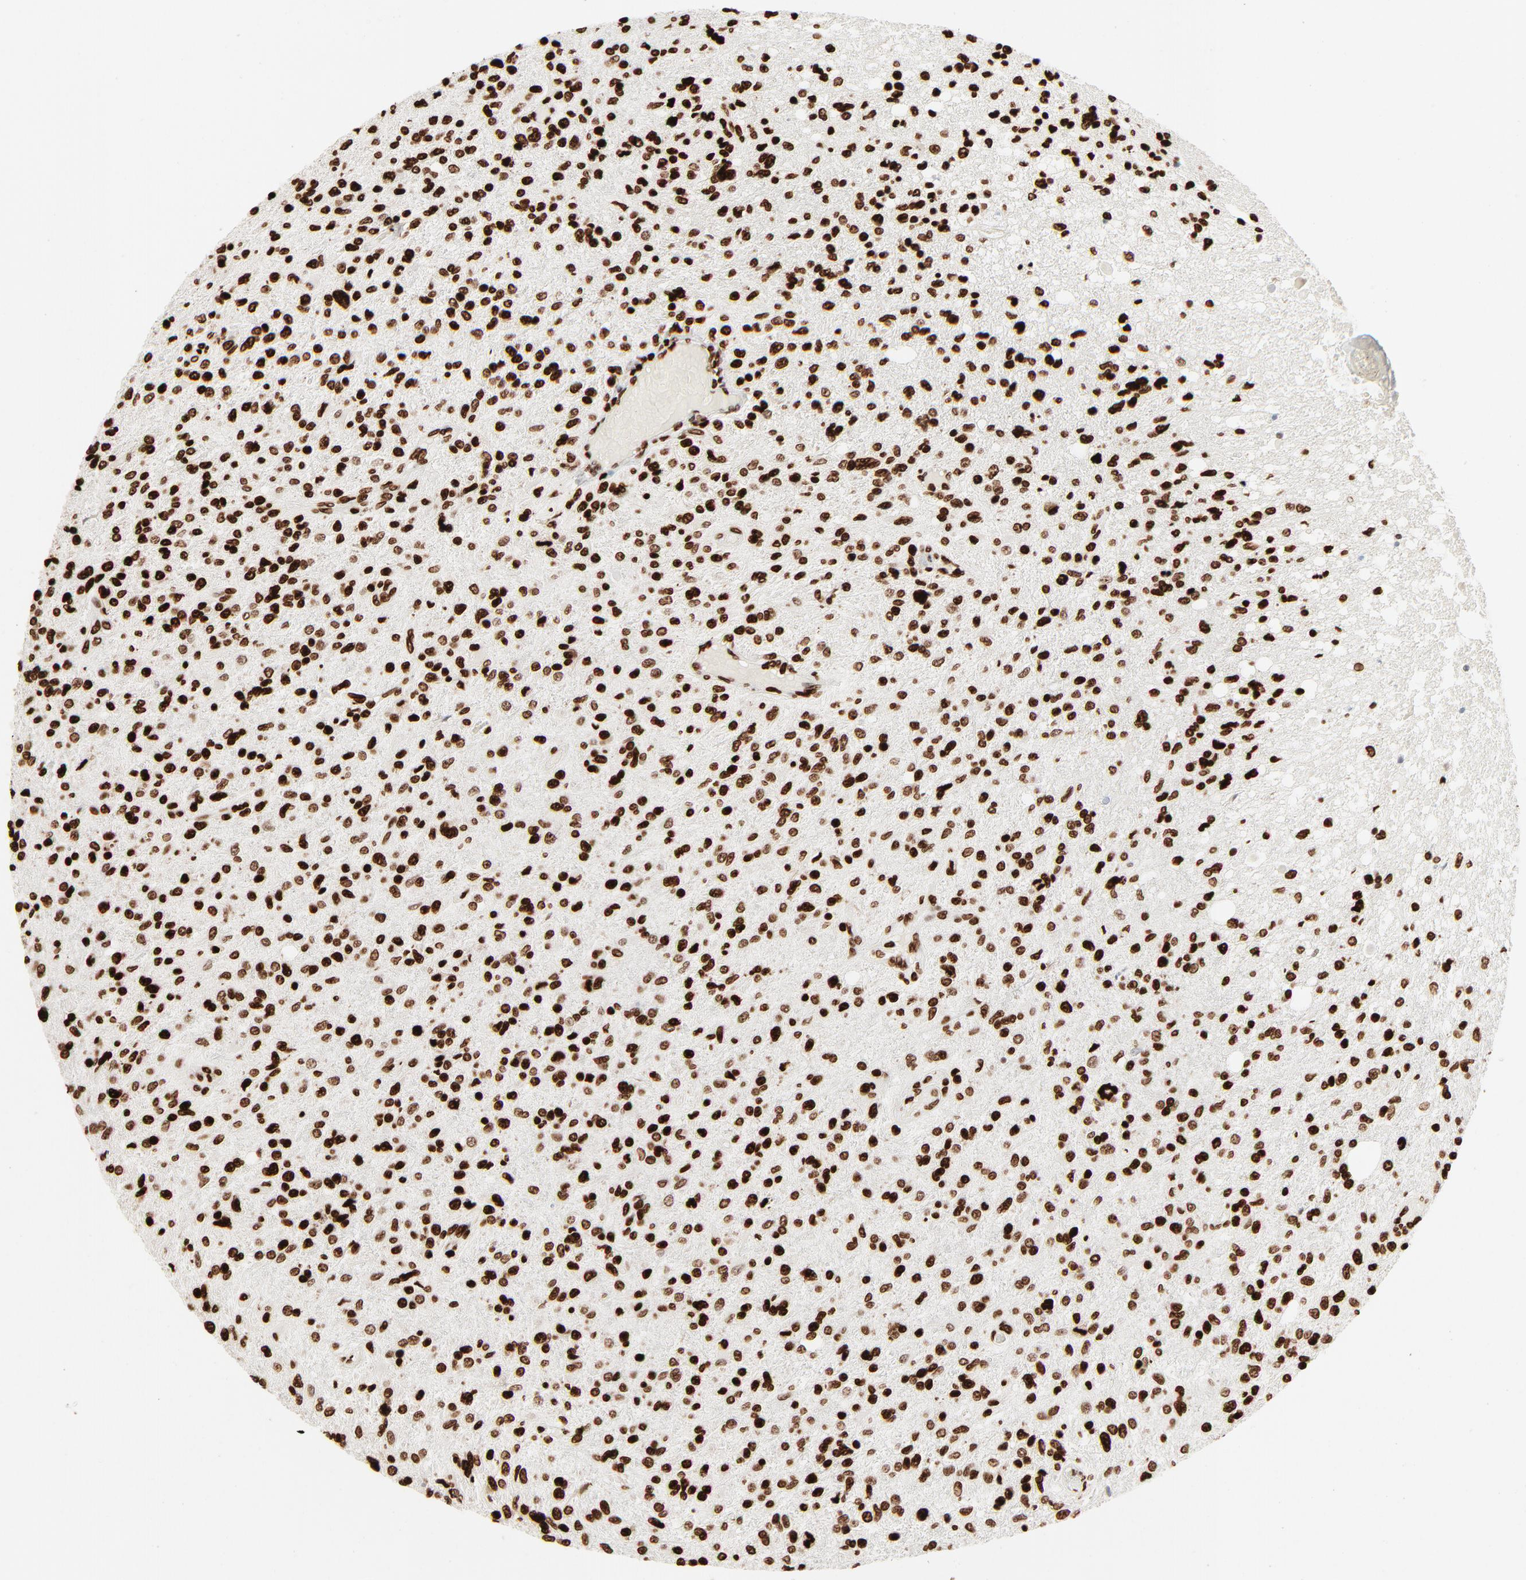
{"staining": {"intensity": "strong", "quantity": ">75%", "location": "nuclear"}, "tissue": "glioma", "cell_type": "Tumor cells", "image_type": "cancer", "snomed": [{"axis": "morphology", "description": "Glioma, malignant, High grade"}, {"axis": "topography", "description": "Cerebral cortex"}], "caption": "A brown stain labels strong nuclear staining of a protein in glioma tumor cells. Nuclei are stained in blue.", "gene": "HMGB2", "patient": {"sex": "male", "age": 76}}